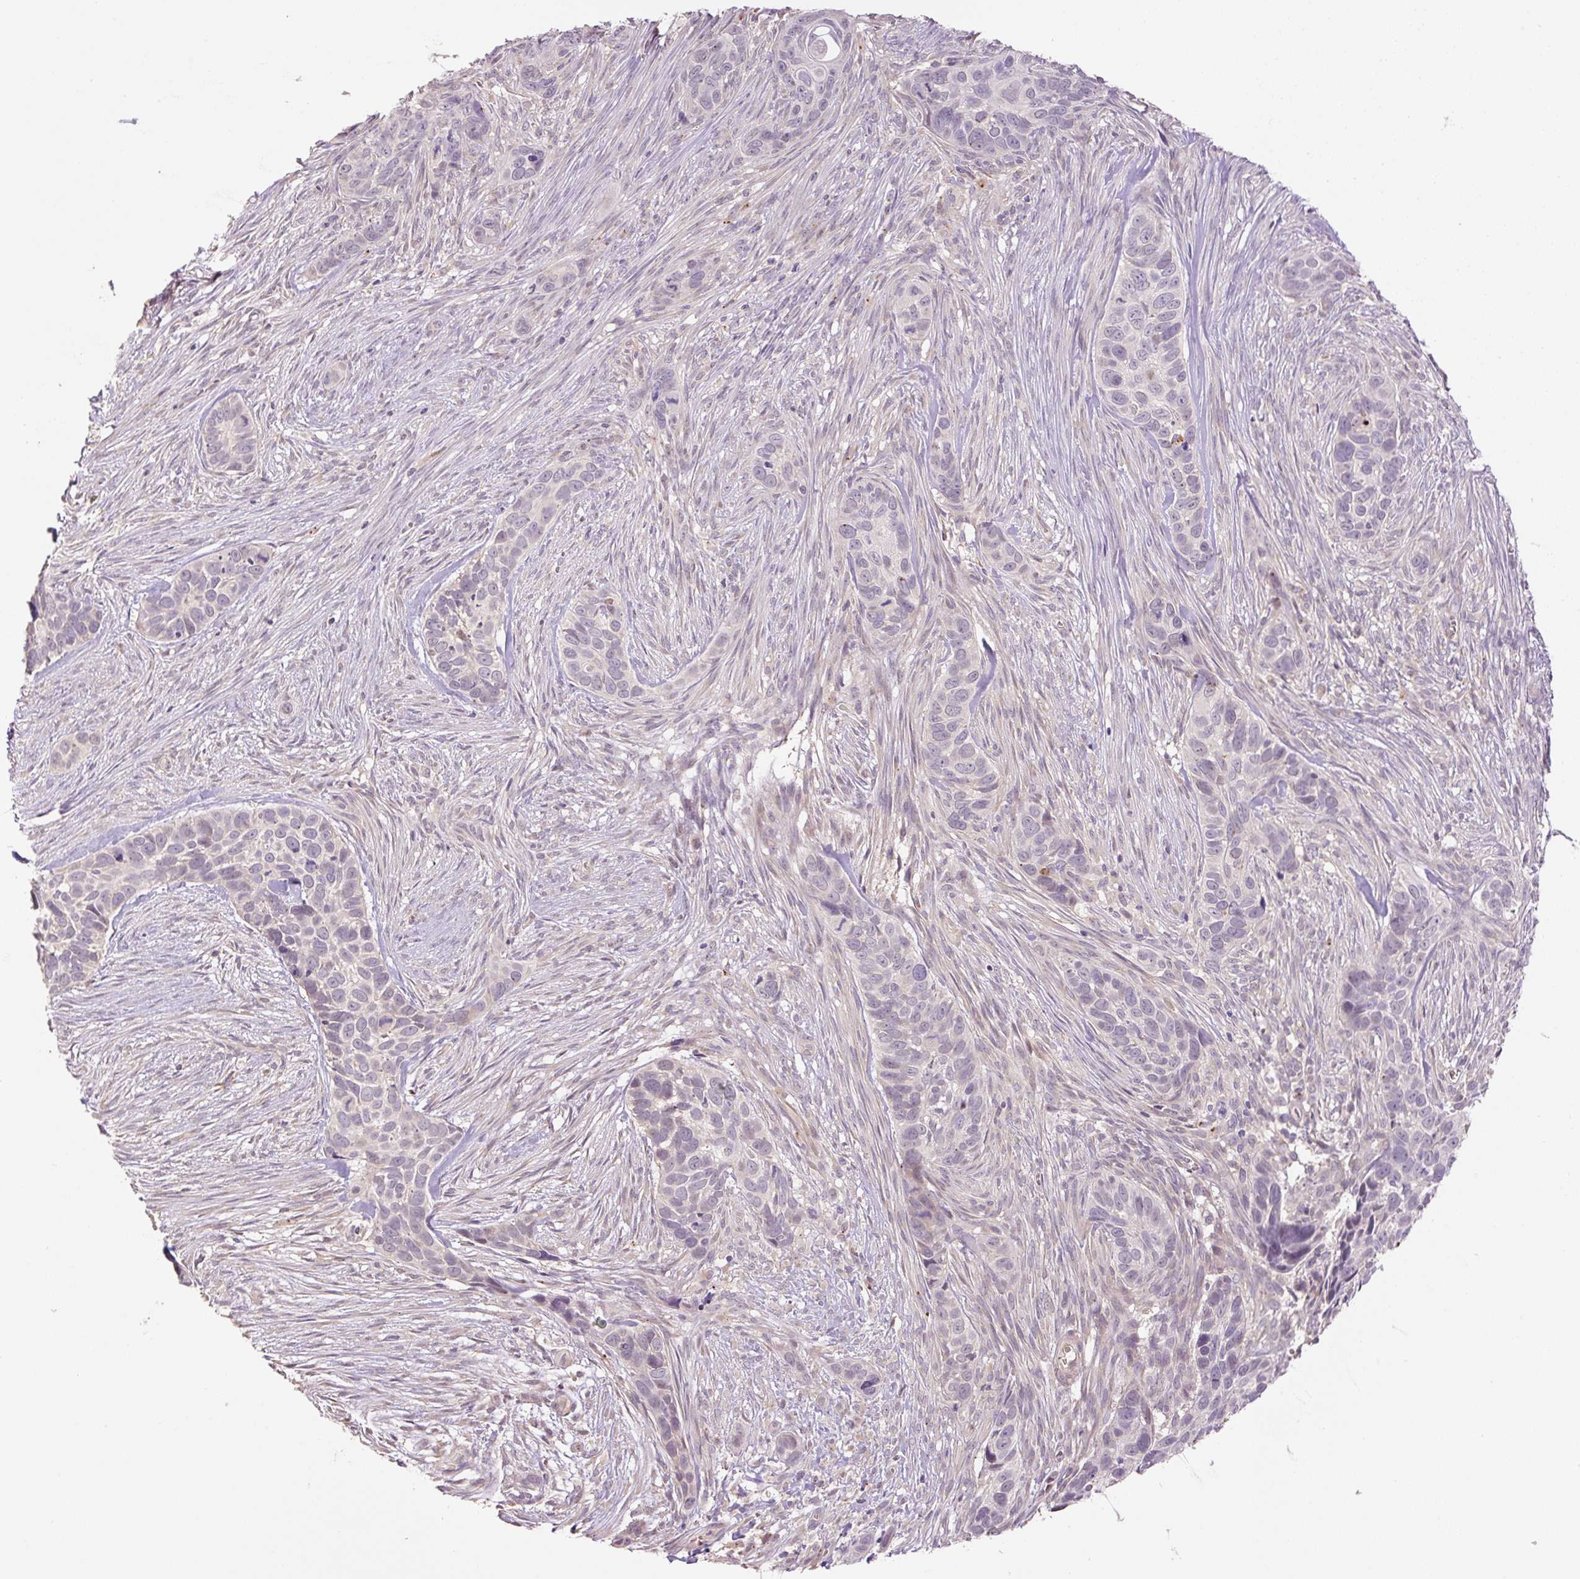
{"staining": {"intensity": "negative", "quantity": "none", "location": "none"}, "tissue": "skin cancer", "cell_type": "Tumor cells", "image_type": "cancer", "snomed": [{"axis": "morphology", "description": "Basal cell carcinoma"}, {"axis": "topography", "description": "Skin"}], "caption": "High magnification brightfield microscopy of skin basal cell carcinoma stained with DAB (3,3'-diaminobenzidine) (brown) and counterstained with hematoxylin (blue): tumor cells show no significant staining. (DAB (3,3'-diaminobenzidine) immunohistochemistry (IHC) with hematoxylin counter stain).", "gene": "HABP4", "patient": {"sex": "female", "age": 82}}